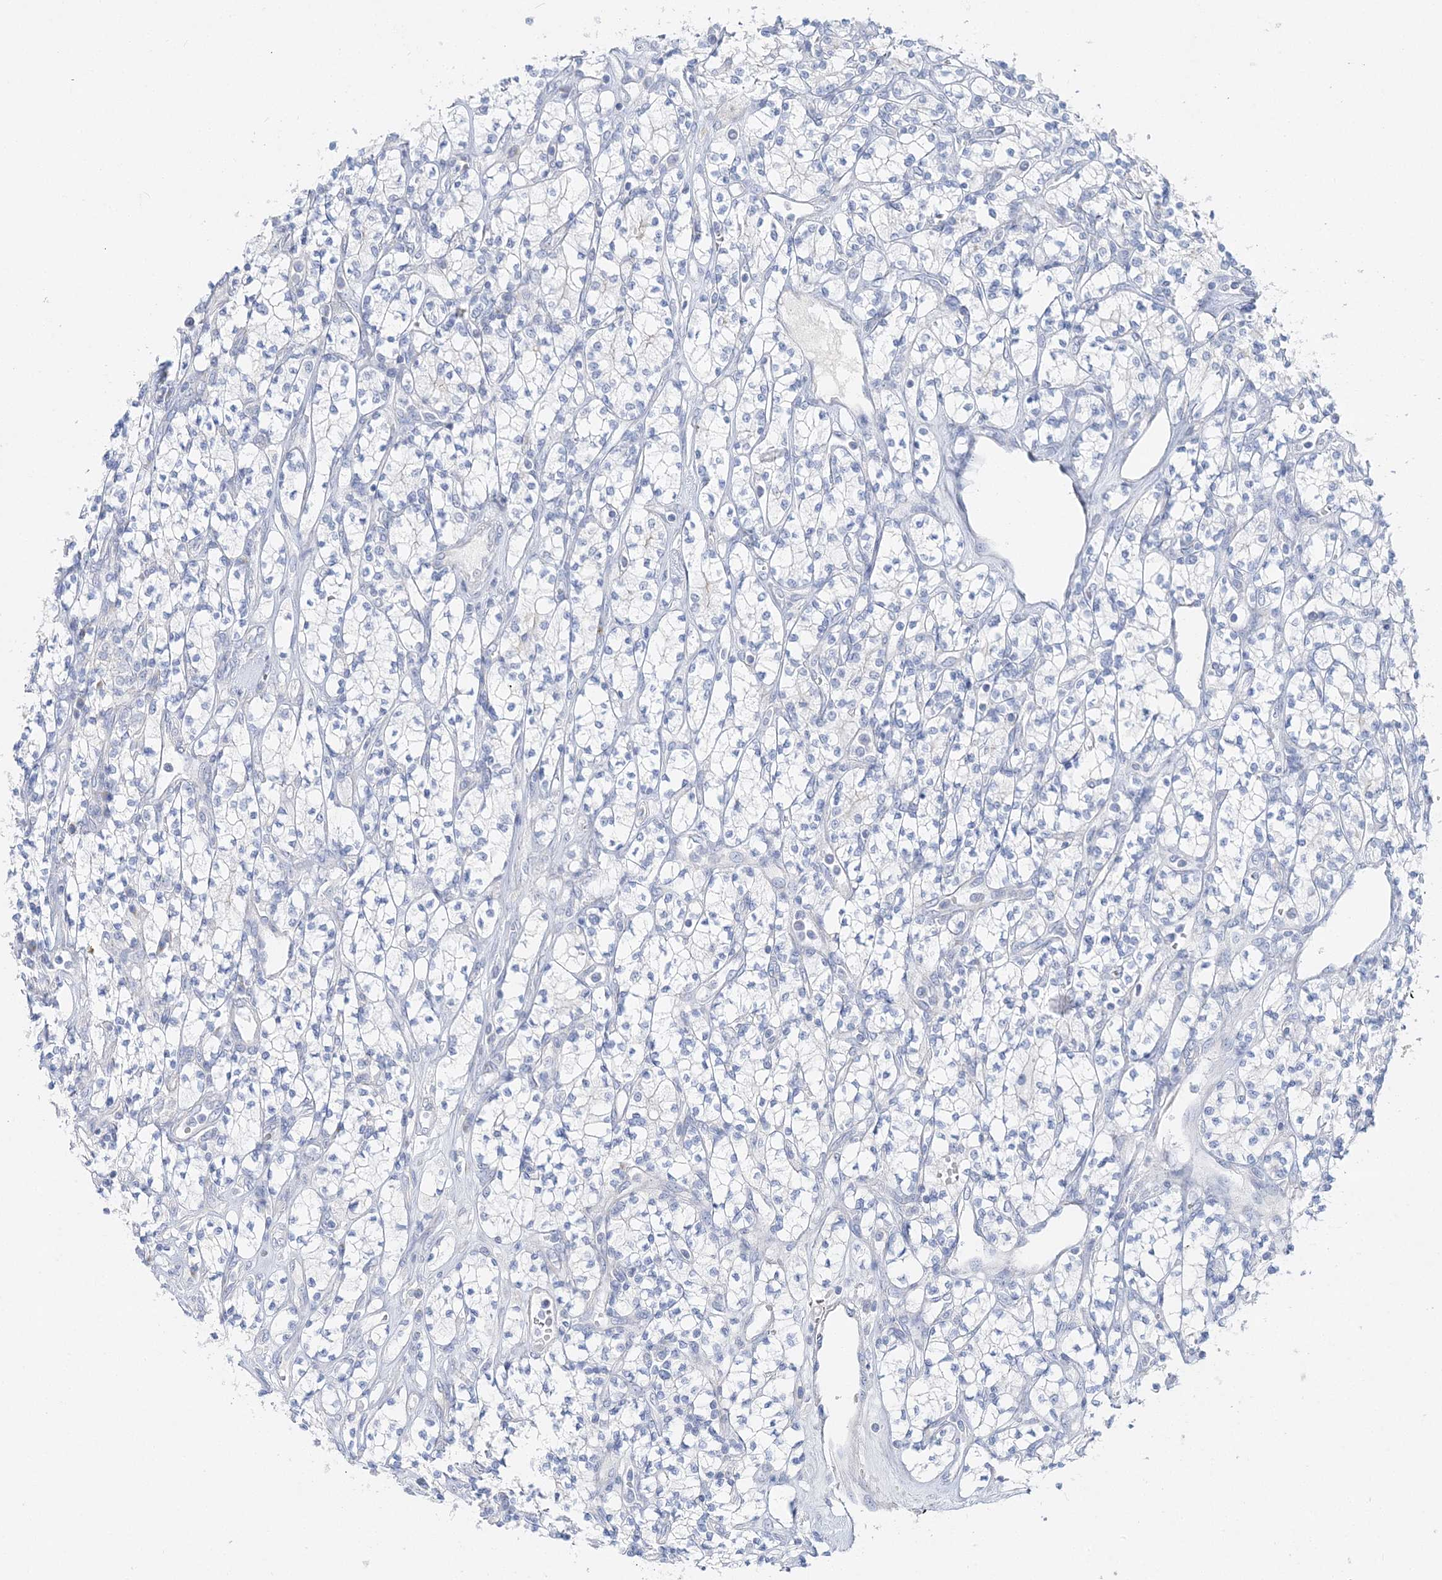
{"staining": {"intensity": "negative", "quantity": "none", "location": "none"}, "tissue": "renal cancer", "cell_type": "Tumor cells", "image_type": "cancer", "snomed": [{"axis": "morphology", "description": "Adenocarcinoma, NOS"}, {"axis": "topography", "description": "Kidney"}], "caption": "Human renal adenocarcinoma stained for a protein using immunohistochemistry demonstrates no expression in tumor cells.", "gene": "SLC5A6", "patient": {"sex": "male", "age": 77}}